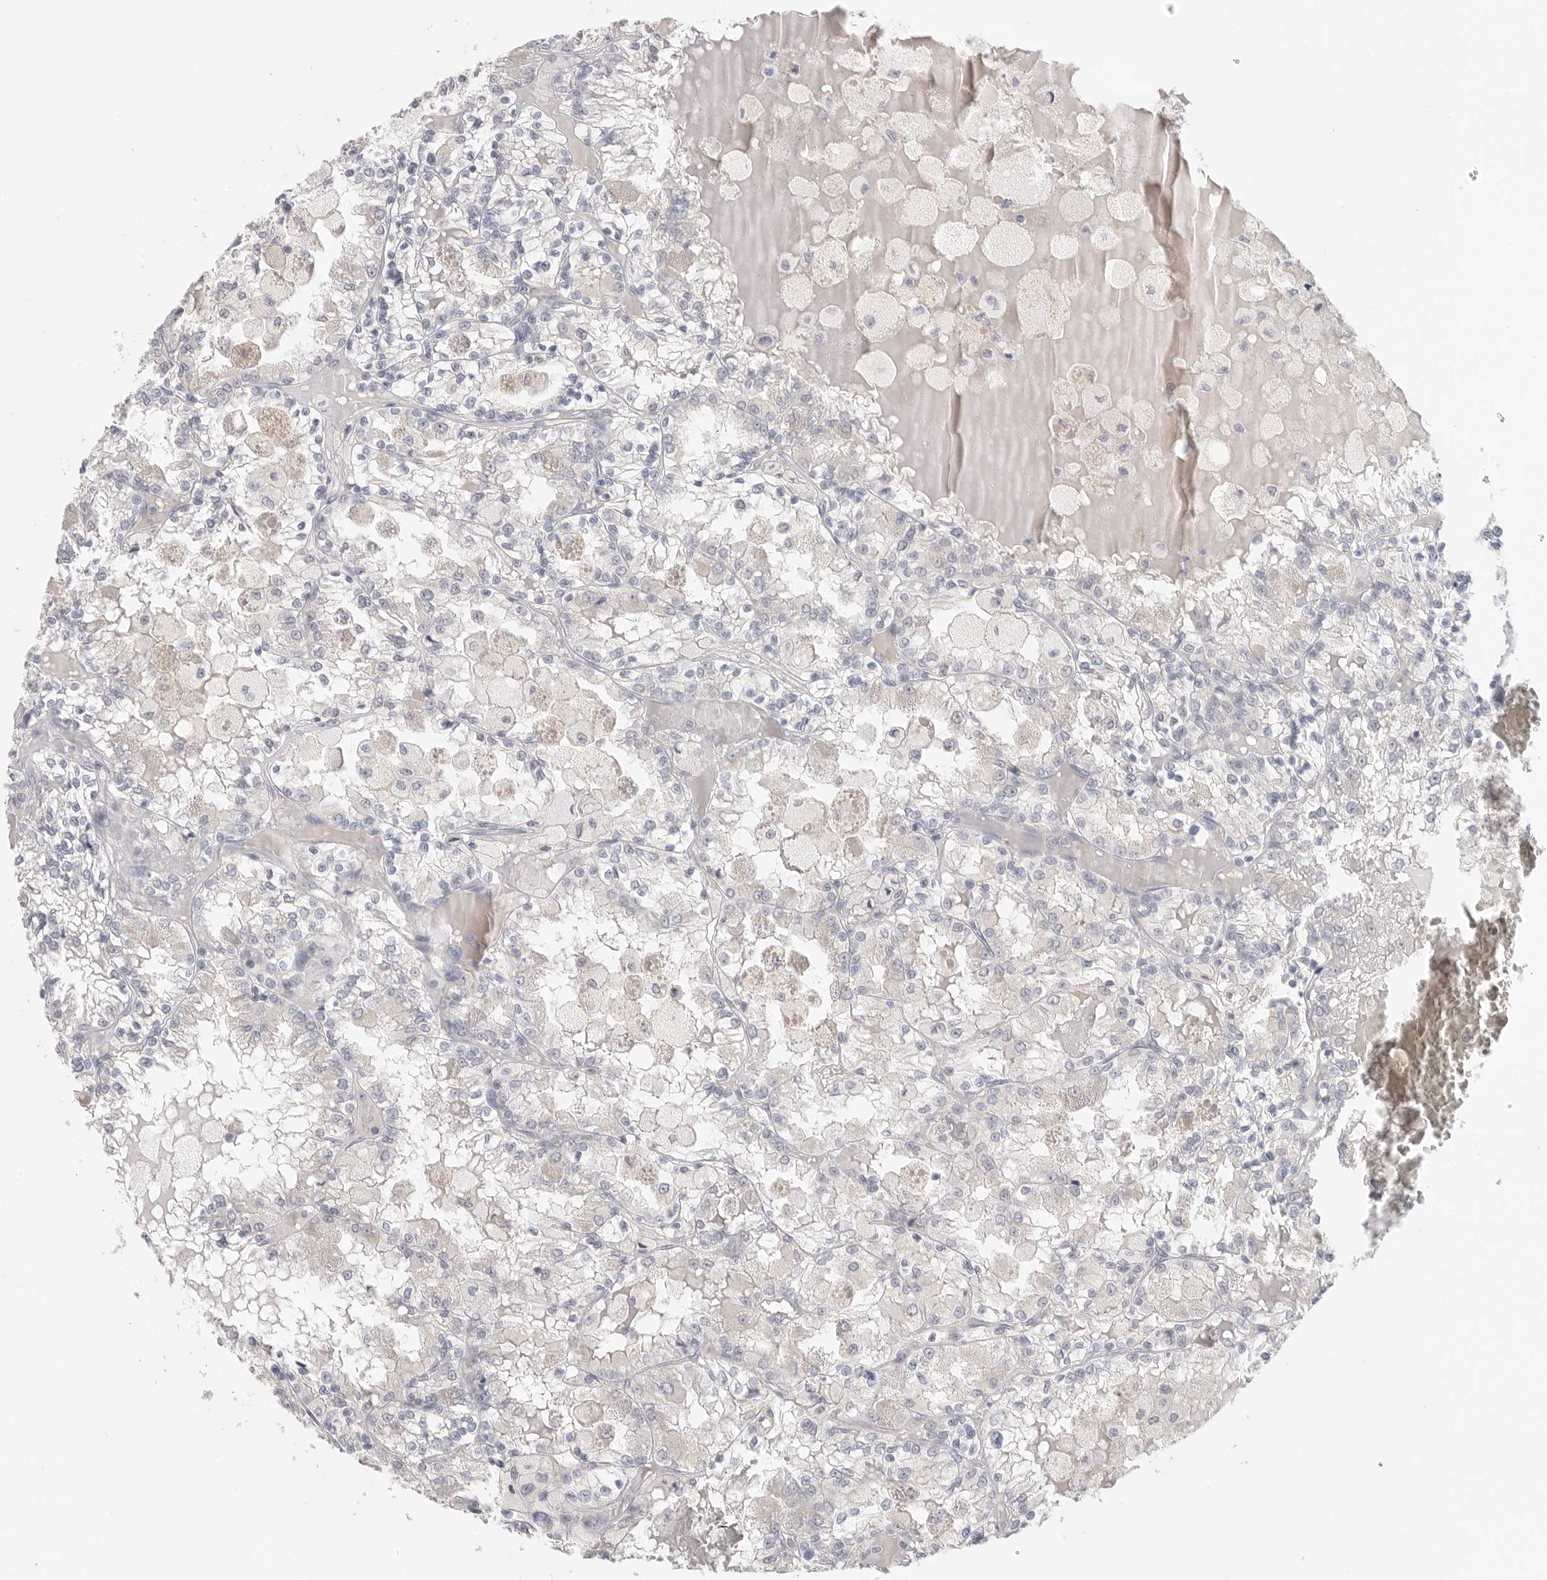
{"staining": {"intensity": "negative", "quantity": "none", "location": "none"}, "tissue": "renal cancer", "cell_type": "Tumor cells", "image_type": "cancer", "snomed": [{"axis": "morphology", "description": "Adenocarcinoma, NOS"}, {"axis": "topography", "description": "Kidney"}], "caption": "IHC photomicrograph of renal cancer stained for a protein (brown), which shows no staining in tumor cells.", "gene": "FBN2", "patient": {"sex": "female", "age": 56}}